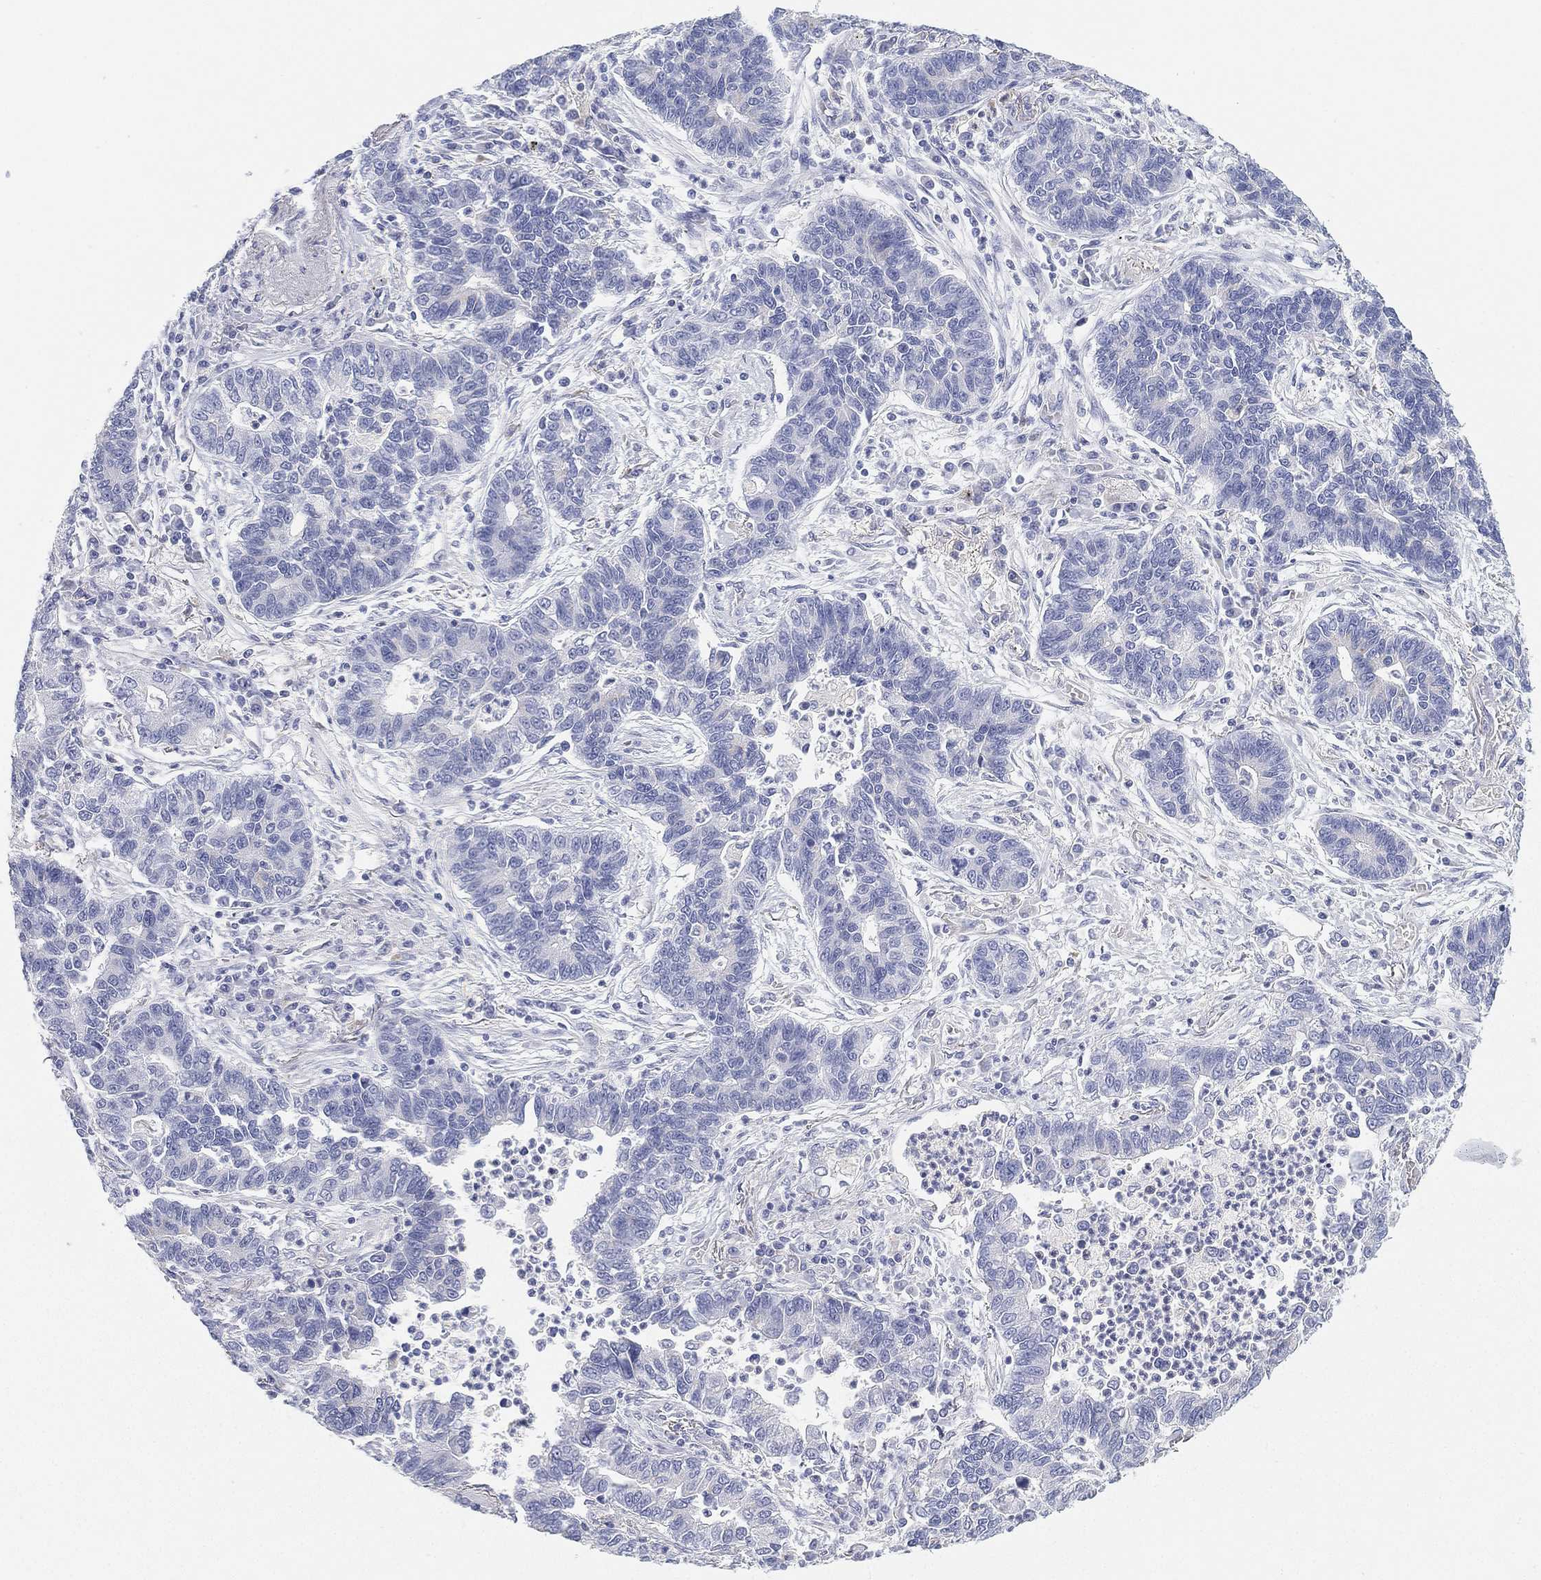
{"staining": {"intensity": "negative", "quantity": "none", "location": "none"}, "tissue": "lung cancer", "cell_type": "Tumor cells", "image_type": "cancer", "snomed": [{"axis": "morphology", "description": "Adenocarcinoma, NOS"}, {"axis": "topography", "description": "Lung"}], "caption": "IHC micrograph of neoplastic tissue: lung cancer (adenocarcinoma) stained with DAB displays no significant protein expression in tumor cells.", "gene": "GPR61", "patient": {"sex": "female", "age": 57}}